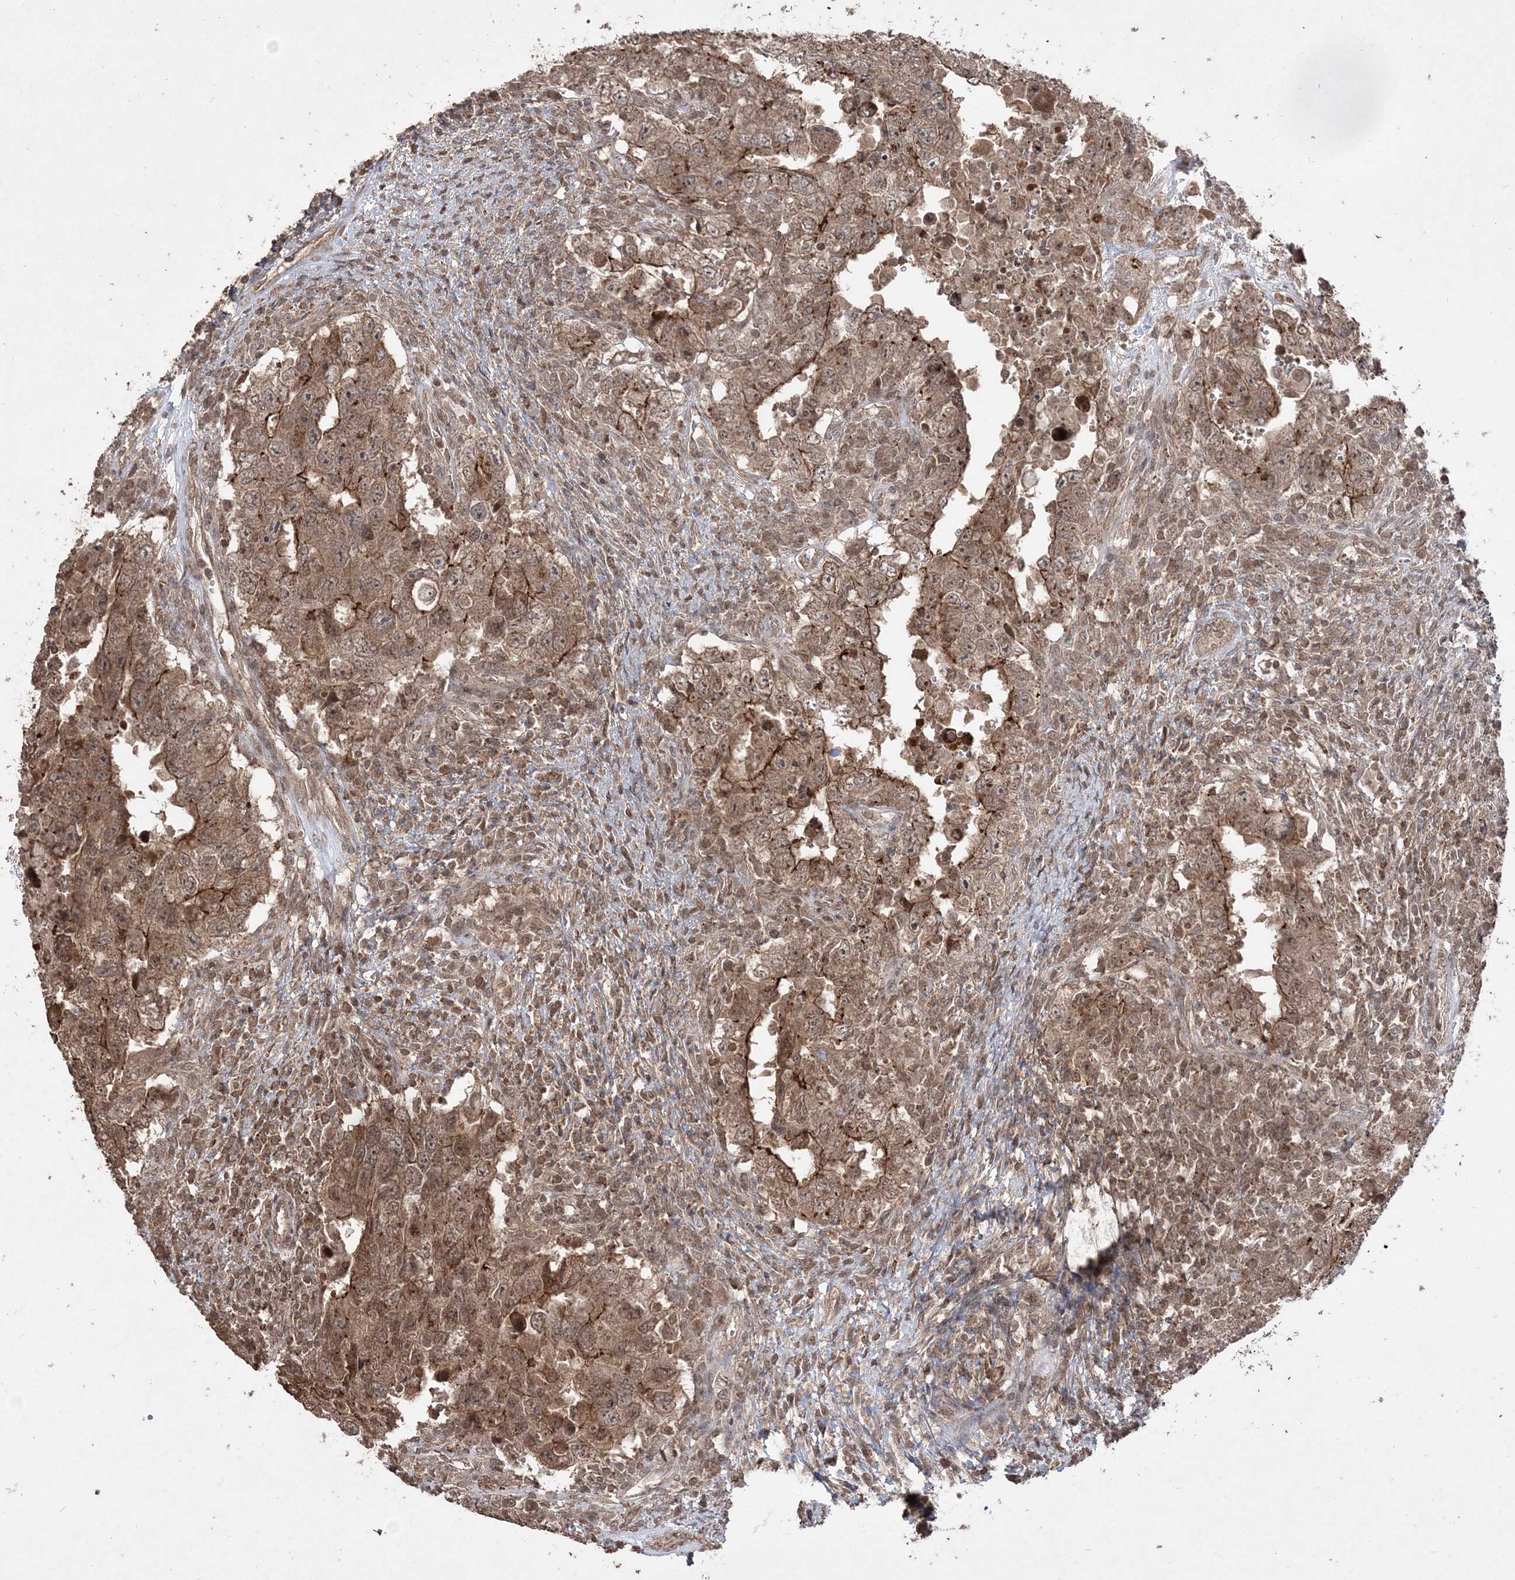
{"staining": {"intensity": "moderate", "quantity": ">75%", "location": "cytoplasmic/membranous"}, "tissue": "testis cancer", "cell_type": "Tumor cells", "image_type": "cancer", "snomed": [{"axis": "morphology", "description": "Carcinoma, Embryonal, NOS"}, {"axis": "topography", "description": "Testis"}], "caption": "About >75% of tumor cells in testis cancer (embryonal carcinoma) exhibit moderate cytoplasmic/membranous protein staining as visualized by brown immunohistochemical staining.", "gene": "EHHADH", "patient": {"sex": "male", "age": 26}}